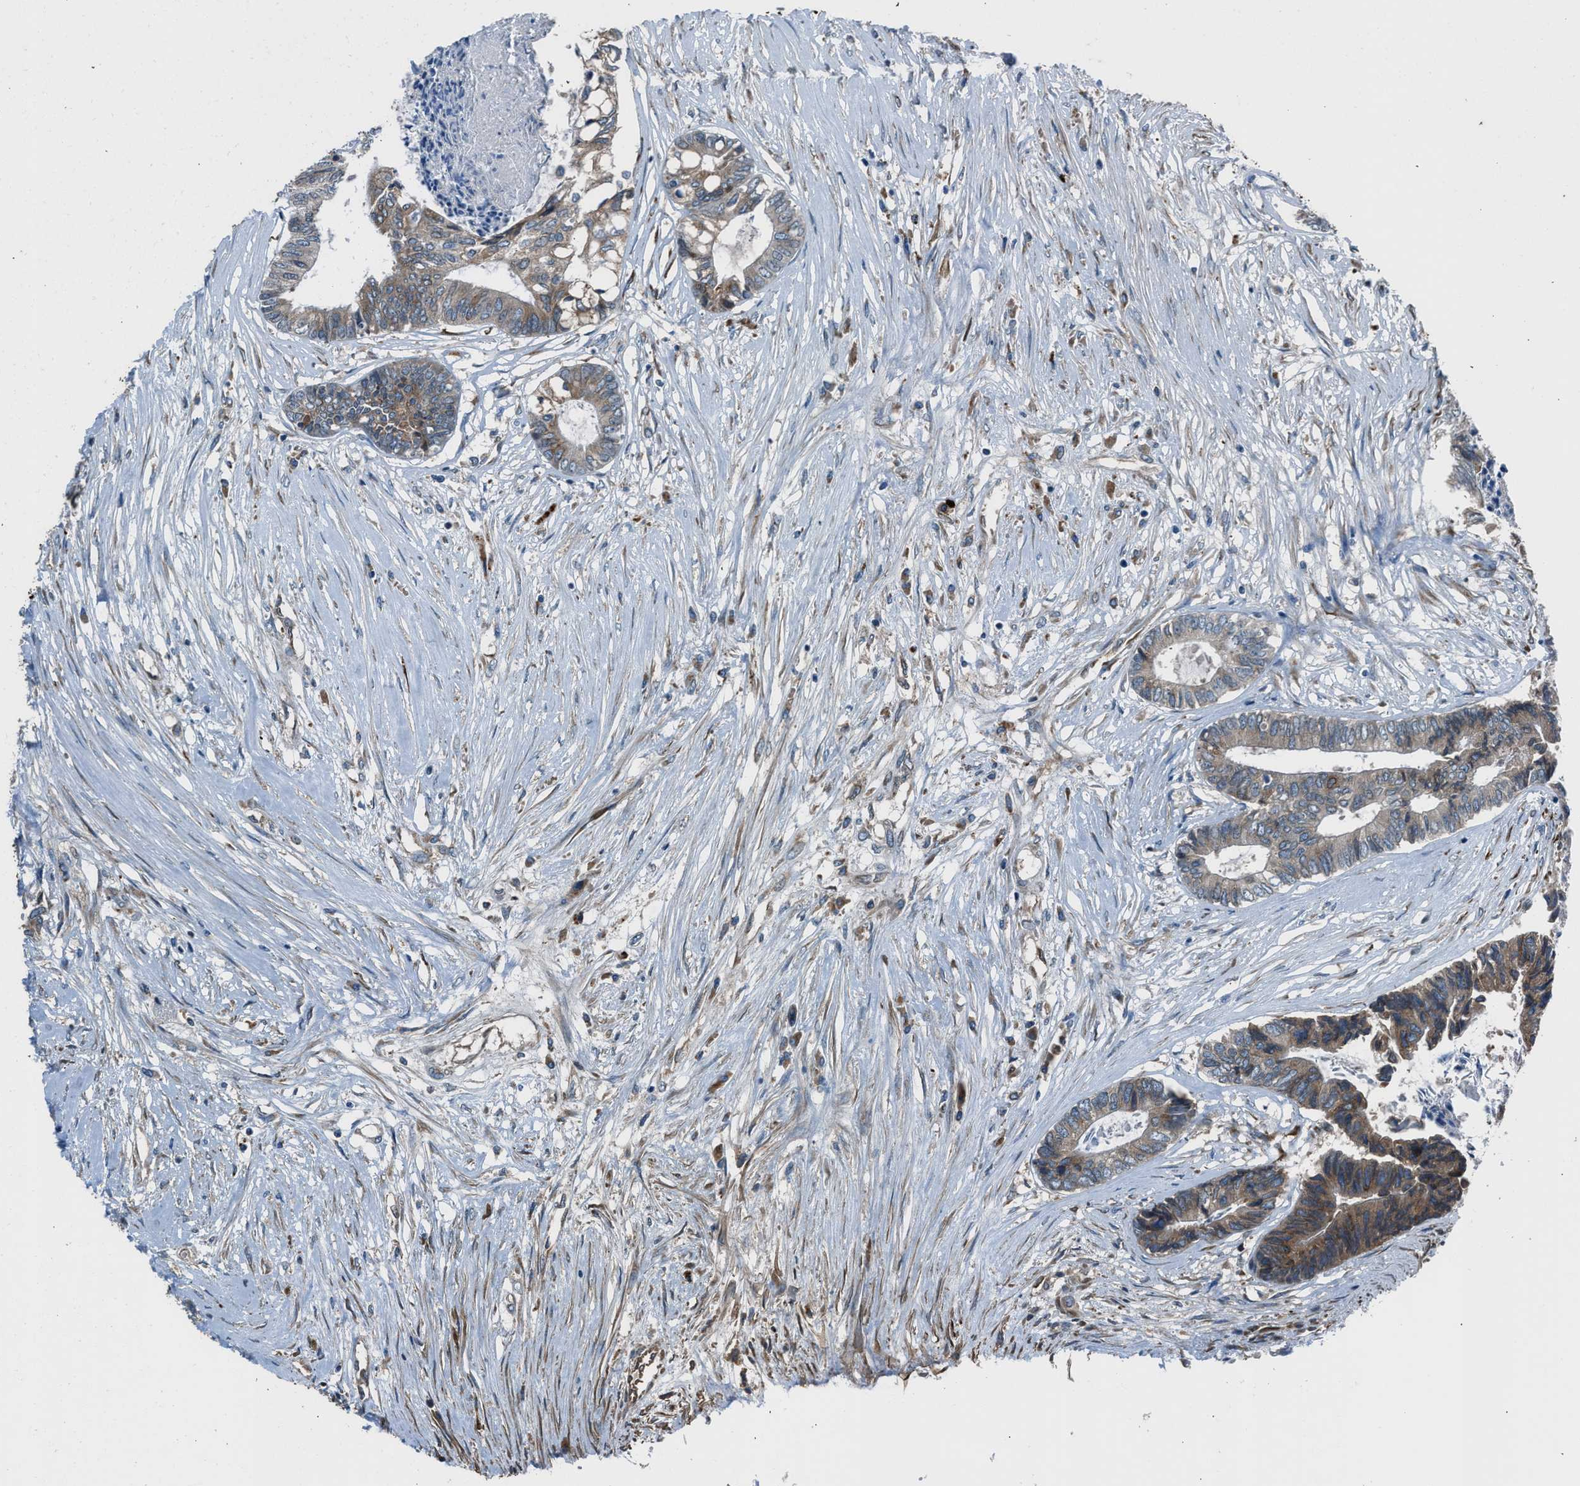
{"staining": {"intensity": "weak", "quantity": ">75%", "location": "cytoplasmic/membranous"}, "tissue": "colorectal cancer", "cell_type": "Tumor cells", "image_type": "cancer", "snomed": [{"axis": "morphology", "description": "Adenocarcinoma, NOS"}, {"axis": "topography", "description": "Rectum"}], "caption": "A low amount of weak cytoplasmic/membranous expression is seen in approximately >75% of tumor cells in adenocarcinoma (colorectal) tissue.", "gene": "LMBR1", "patient": {"sex": "male", "age": 63}}